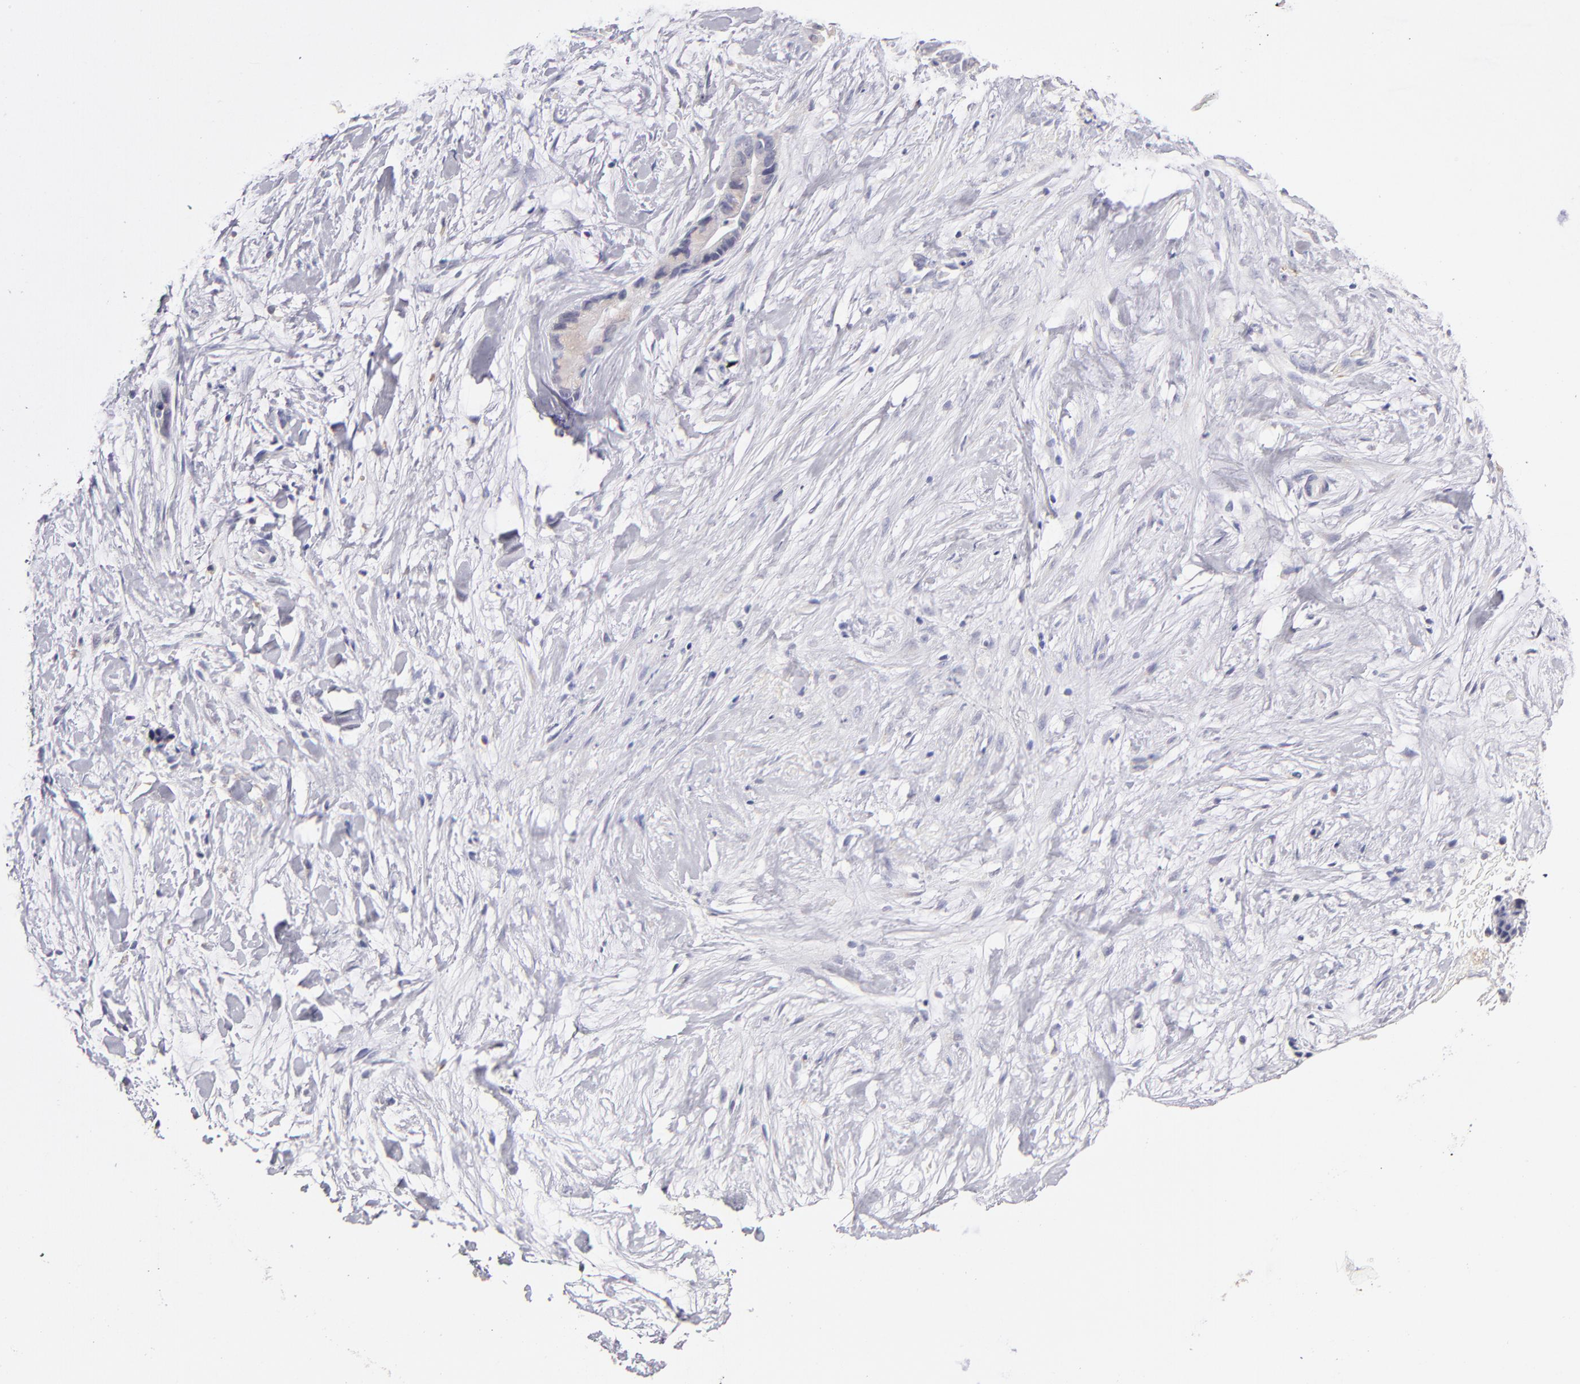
{"staining": {"intensity": "weak", "quantity": "25%-75%", "location": "cytoplasmic/membranous"}, "tissue": "liver cancer", "cell_type": "Tumor cells", "image_type": "cancer", "snomed": [{"axis": "morphology", "description": "Cholangiocarcinoma"}, {"axis": "topography", "description": "Liver"}], "caption": "Human liver cancer (cholangiocarcinoma) stained with a protein marker exhibits weak staining in tumor cells.", "gene": "GLDC", "patient": {"sex": "female", "age": 55}}